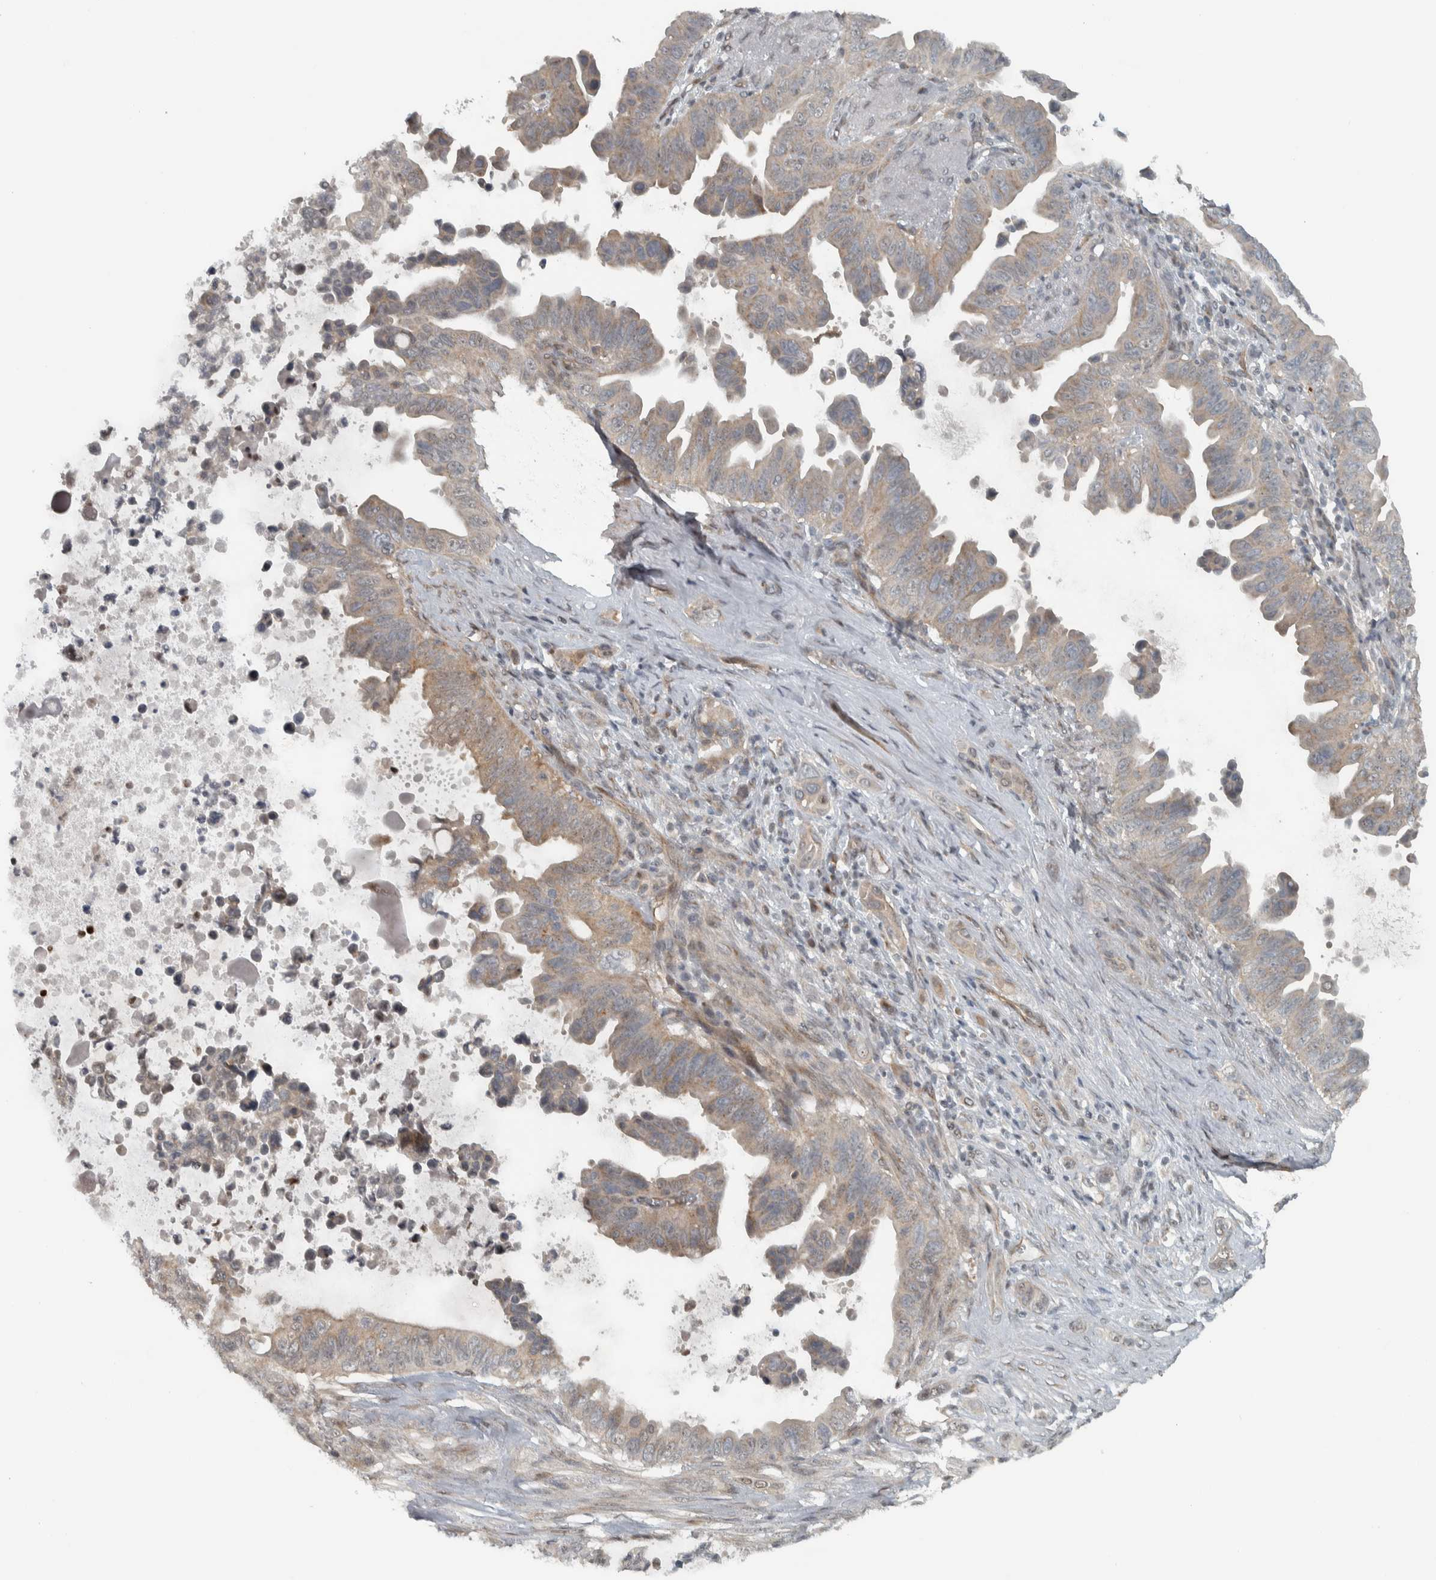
{"staining": {"intensity": "weak", "quantity": "25%-75%", "location": "cytoplasmic/membranous"}, "tissue": "pancreatic cancer", "cell_type": "Tumor cells", "image_type": "cancer", "snomed": [{"axis": "morphology", "description": "Adenocarcinoma, NOS"}, {"axis": "topography", "description": "Pancreas"}], "caption": "A high-resolution histopathology image shows immunohistochemistry staining of adenocarcinoma (pancreatic), which reveals weak cytoplasmic/membranous expression in approximately 25%-75% of tumor cells.", "gene": "NAPG", "patient": {"sex": "female", "age": 72}}